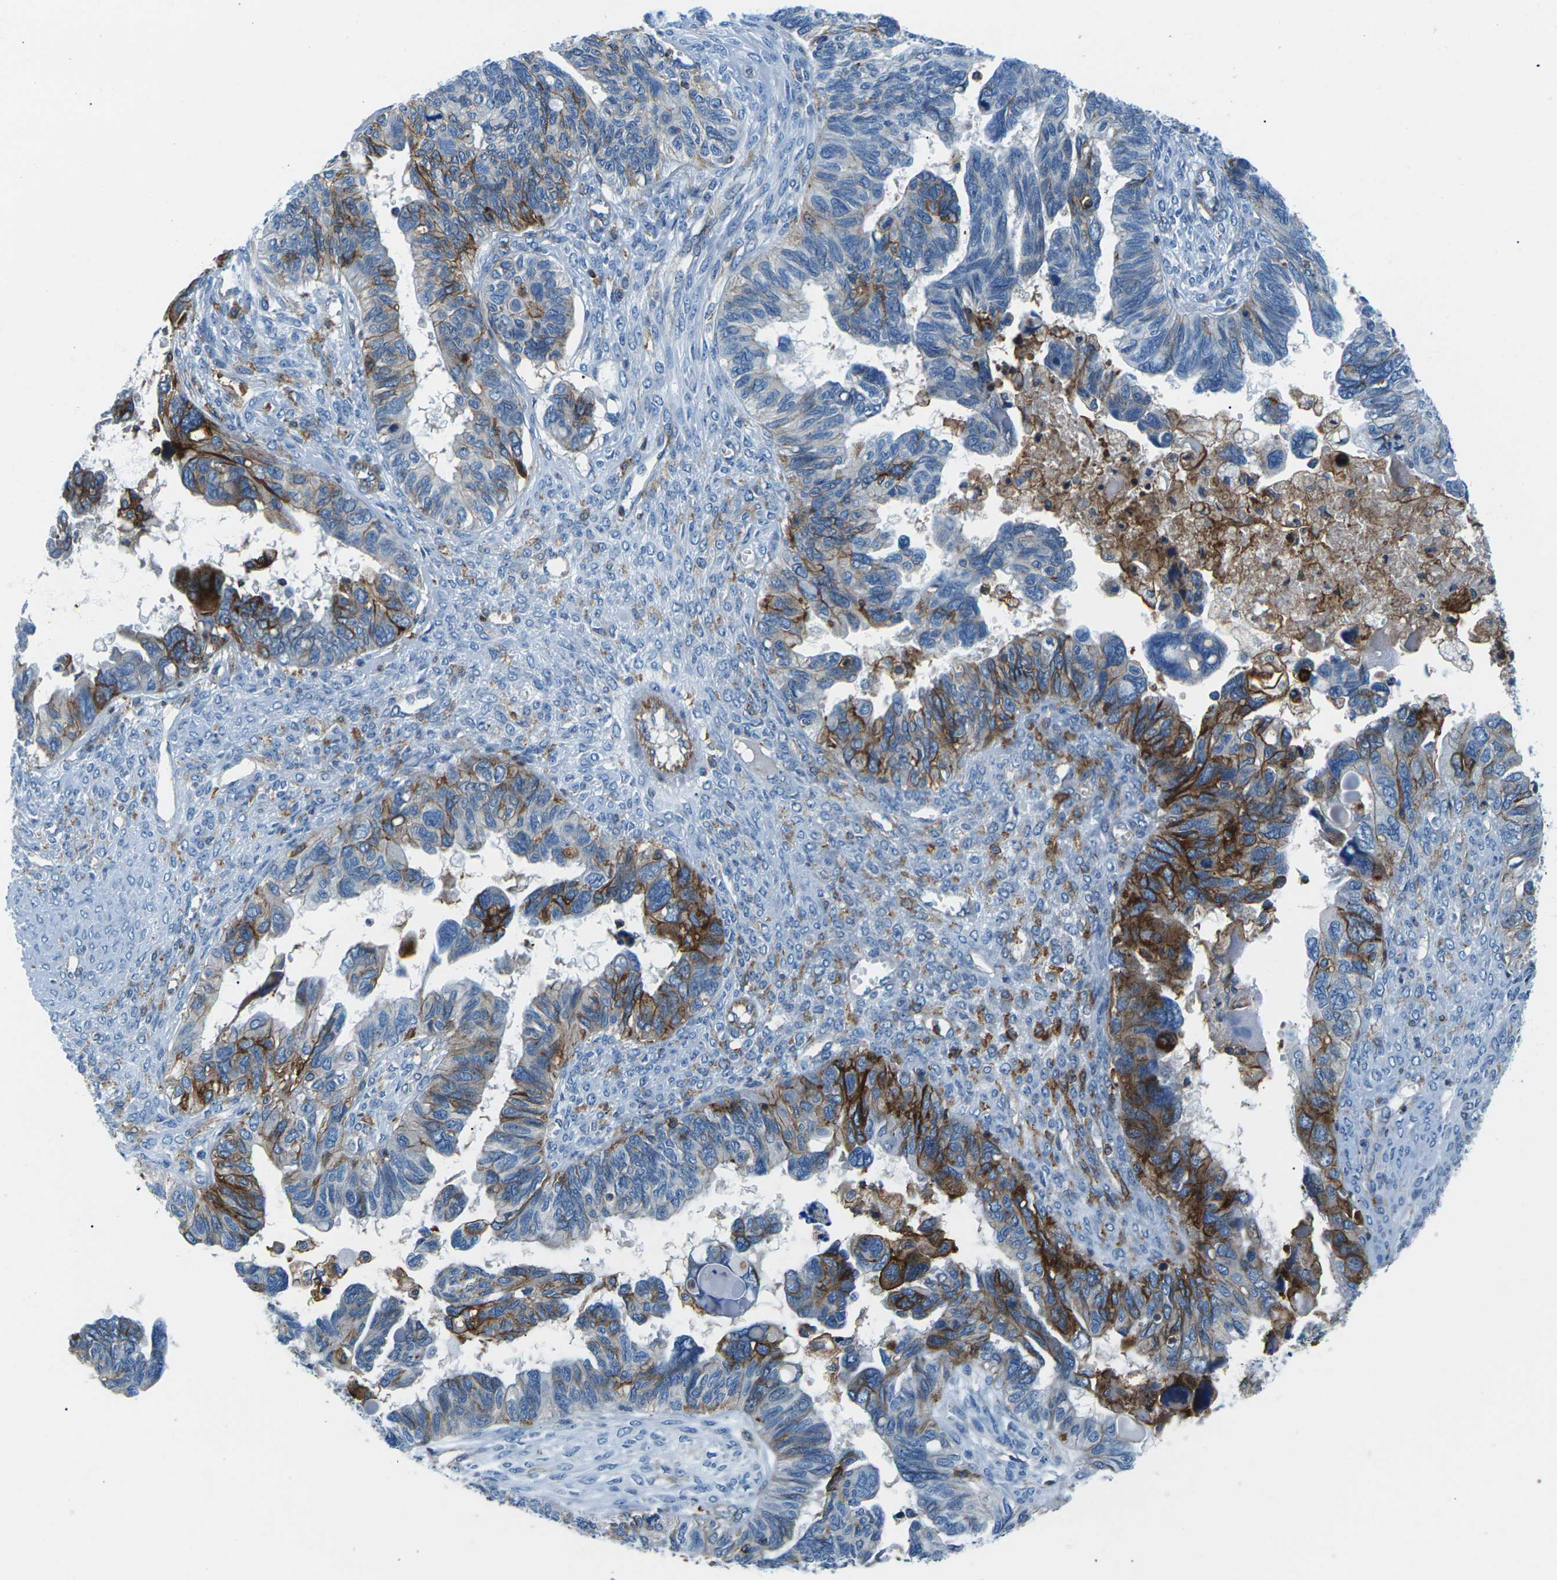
{"staining": {"intensity": "strong", "quantity": "25%-75%", "location": "cytoplasmic/membranous"}, "tissue": "ovarian cancer", "cell_type": "Tumor cells", "image_type": "cancer", "snomed": [{"axis": "morphology", "description": "Cystadenocarcinoma, serous, NOS"}, {"axis": "topography", "description": "Ovary"}], "caption": "Ovarian cancer (serous cystadenocarcinoma) tissue exhibits strong cytoplasmic/membranous staining in approximately 25%-75% of tumor cells The staining was performed using DAB (3,3'-diaminobenzidine), with brown indicating positive protein expression. Nuclei are stained blue with hematoxylin.", "gene": "SOCS4", "patient": {"sex": "female", "age": 79}}